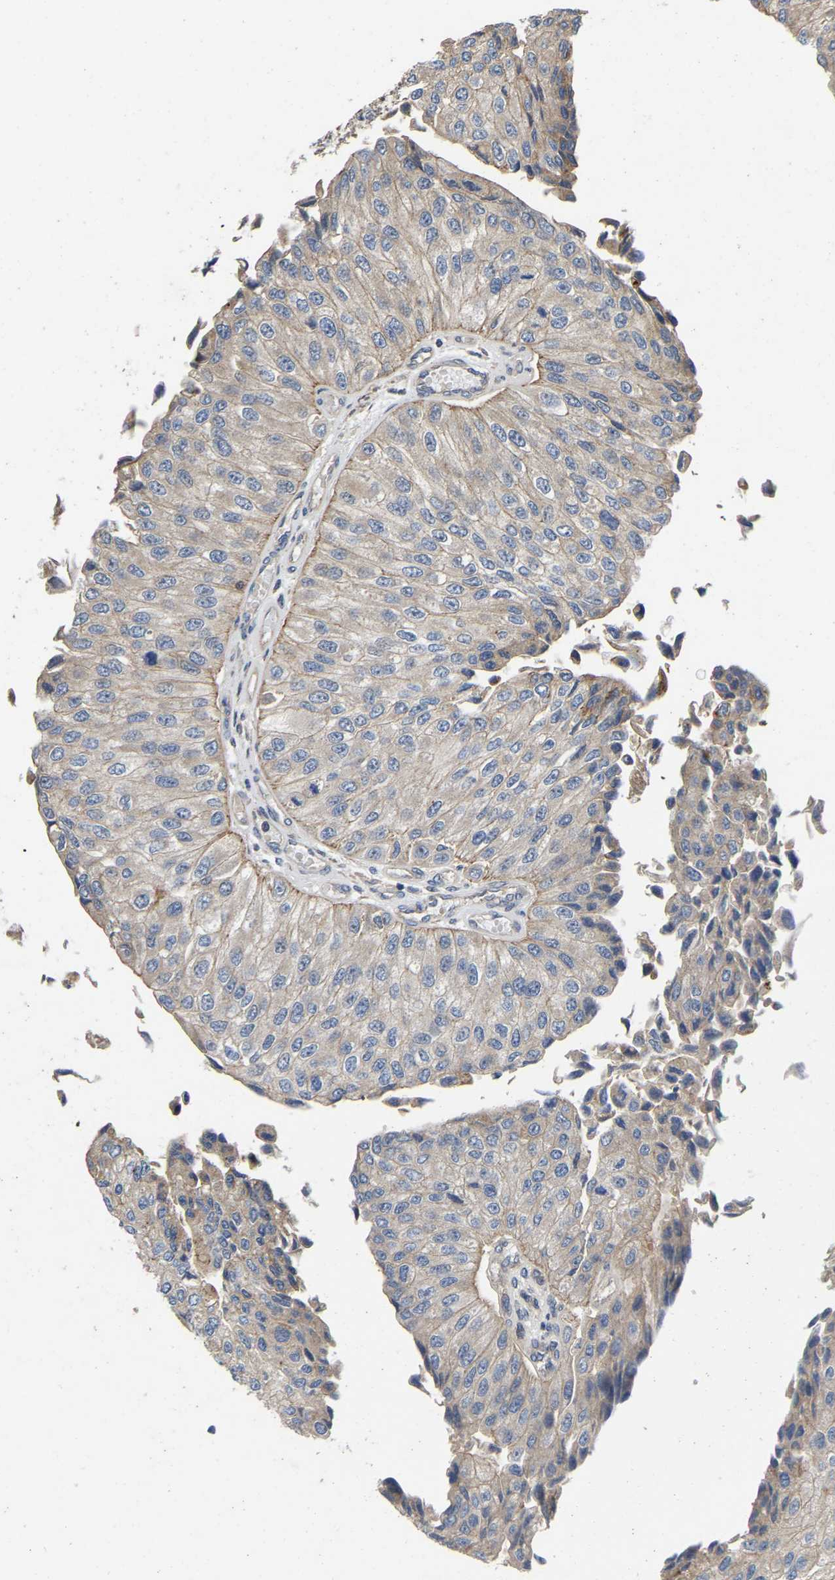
{"staining": {"intensity": "weak", "quantity": "25%-75%", "location": "cytoplasmic/membranous"}, "tissue": "urothelial cancer", "cell_type": "Tumor cells", "image_type": "cancer", "snomed": [{"axis": "morphology", "description": "Urothelial carcinoma, High grade"}, {"axis": "topography", "description": "Kidney"}, {"axis": "topography", "description": "Urinary bladder"}], "caption": "Approximately 25%-75% of tumor cells in urothelial cancer reveal weak cytoplasmic/membranous protein expression as visualized by brown immunohistochemical staining.", "gene": "PRDM14", "patient": {"sex": "male", "age": 77}}